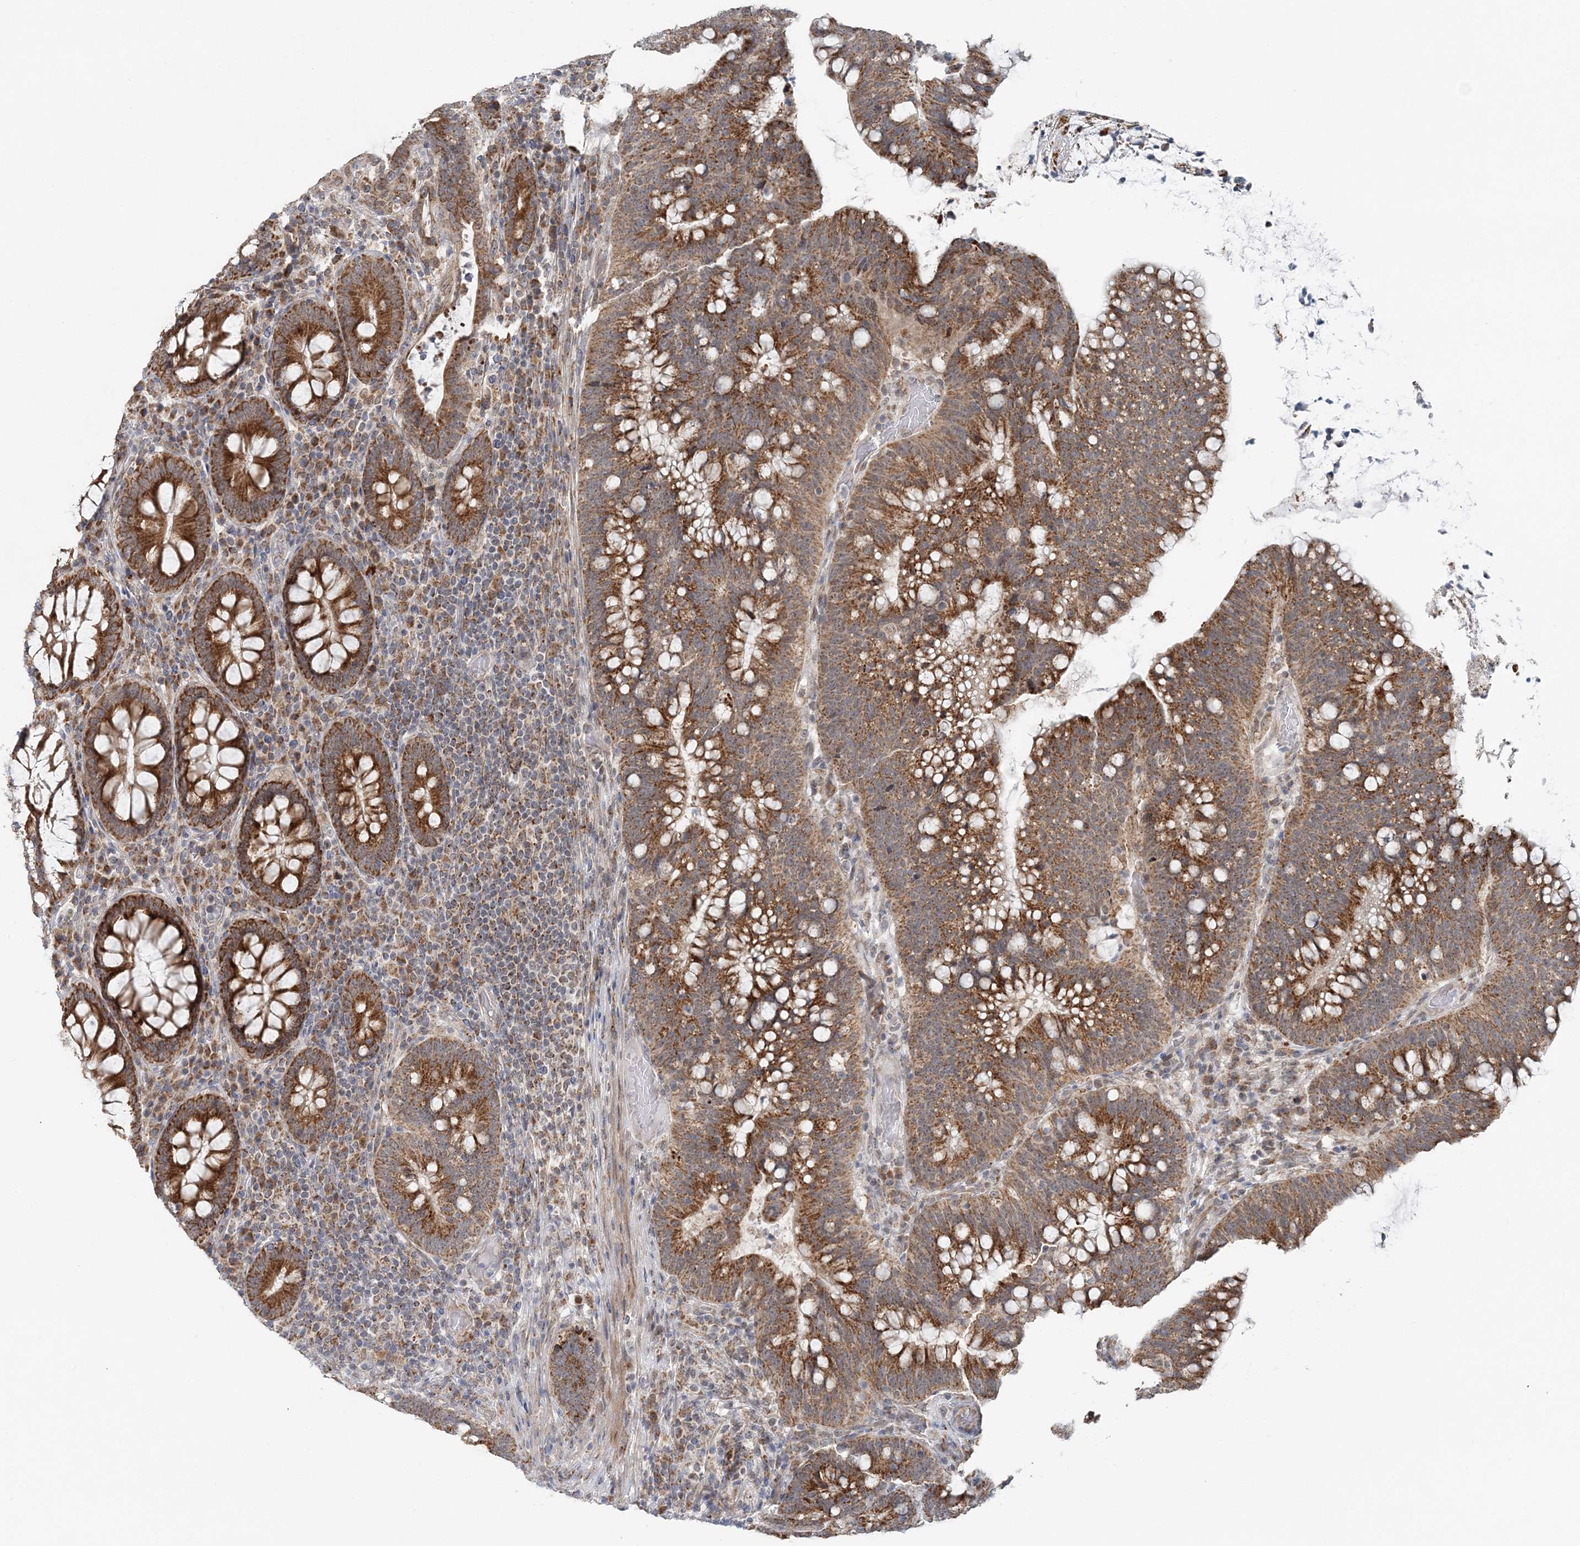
{"staining": {"intensity": "moderate", "quantity": ">75%", "location": "cytoplasmic/membranous"}, "tissue": "colorectal cancer", "cell_type": "Tumor cells", "image_type": "cancer", "snomed": [{"axis": "morphology", "description": "Adenocarcinoma, NOS"}, {"axis": "topography", "description": "Colon"}], "caption": "Adenocarcinoma (colorectal) was stained to show a protein in brown. There is medium levels of moderate cytoplasmic/membranous staining in about >75% of tumor cells. The staining is performed using DAB (3,3'-diaminobenzidine) brown chromogen to label protein expression. The nuclei are counter-stained blue using hematoxylin.", "gene": "RNF150", "patient": {"sex": "female", "age": 66}}